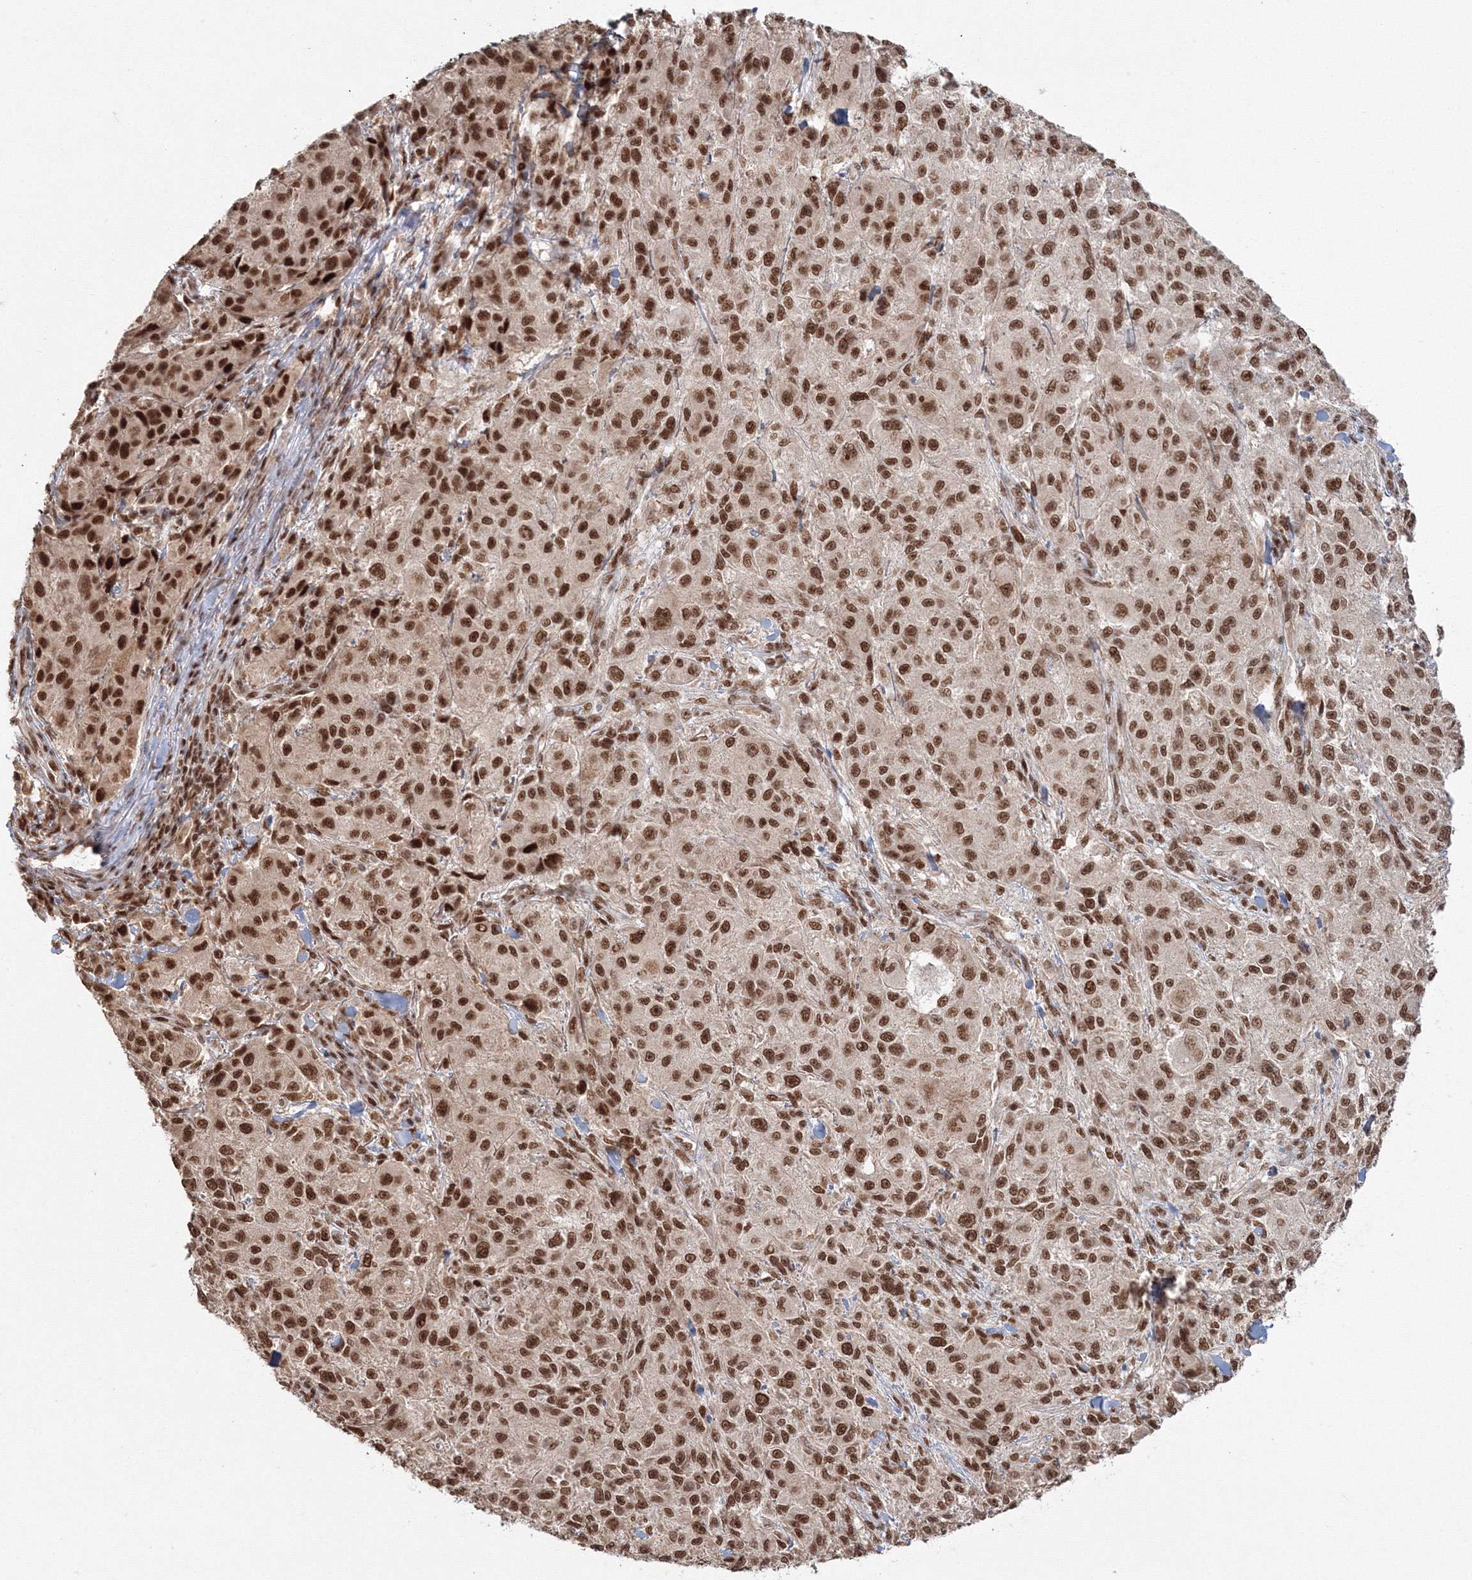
{"staining": {"intensity": "strong", "quantity": ">75%", "location": "nuclear"}, "tissue": "melanoma", "cell_type": "Tumor cells", "image_type": "cancer", "snomed": [{"axis": "morphology", "description": "Necrosis, NOS"}, {"axis": "morphology", "description": "Malignant melanoma, NOS"}, {"axis": "topography", "description": "Skin"}], "caption": "There is high levels of strong nuclear positivity in tumor cells of malignant melanoma, as demonstrated by immunohistochemical staining (brown color).", "gene": "KIF20A", "patient": {"sex": "female", "age": 87}}